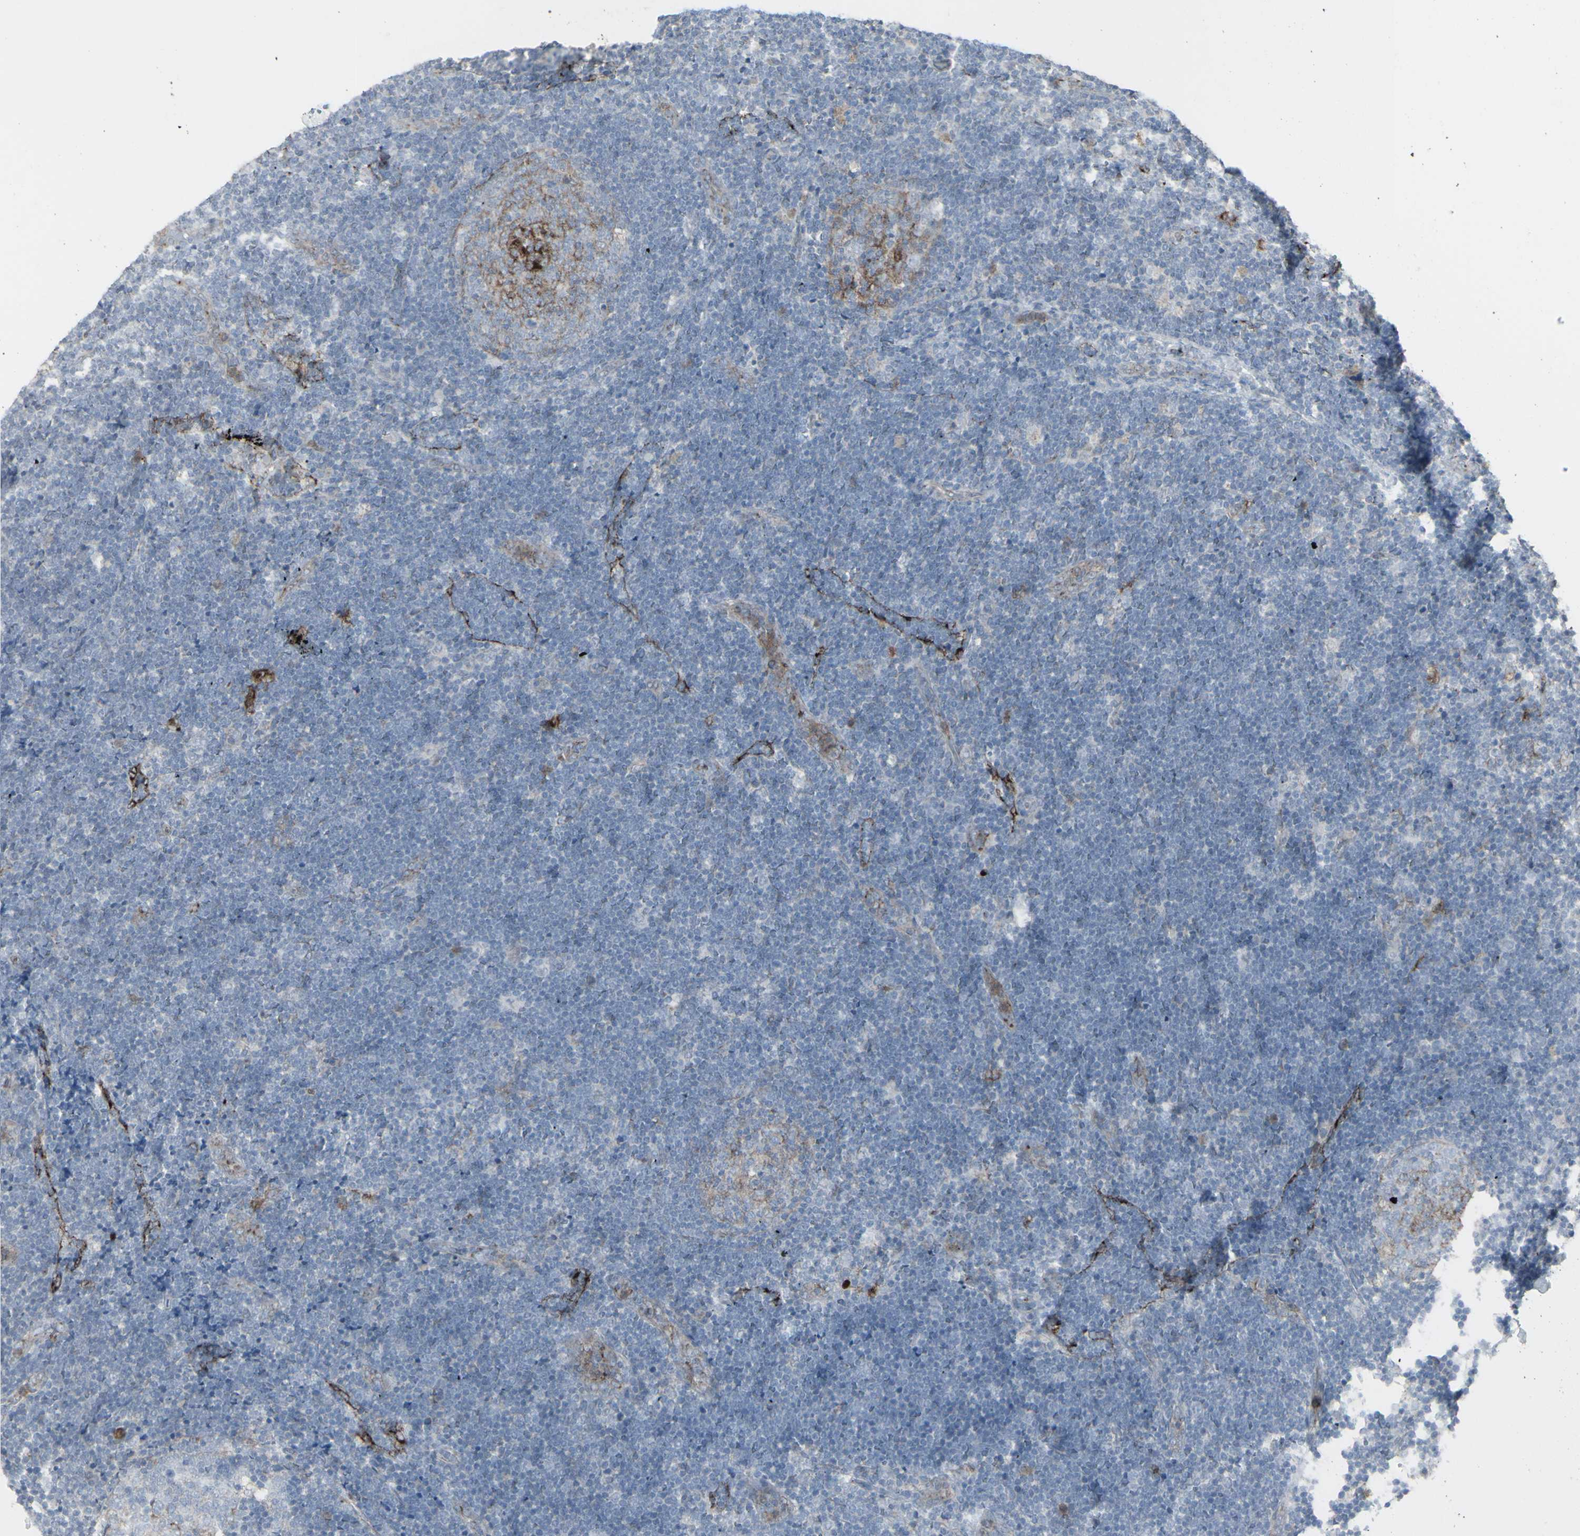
{"staining": {"intensity": "strong", "quantity": "<25%", "location": "cytoplasmic/membranous"}, "tissue": "lymph node", "cell_type": "Germinal center cells", "image_type": "normal", "snomed": [{"axis": "morphology", "description": "Normal tissue, NOS"}, {"axis": "topography", "description": "Lymph node"}], "caption": "Unremarkable lymph node shows strong cytoplasmic/membranous positivity in approximately <25% of germinal center cells, visualized by immunohistochemistry. Using DAB (3,3'-diaminobenzidine) (brown) and hematoxylin (blue) stains, captured at high magnification using brightfield microscopy.", "gene": "GJA1", "patient": {"sex": "female", "age": 14}}